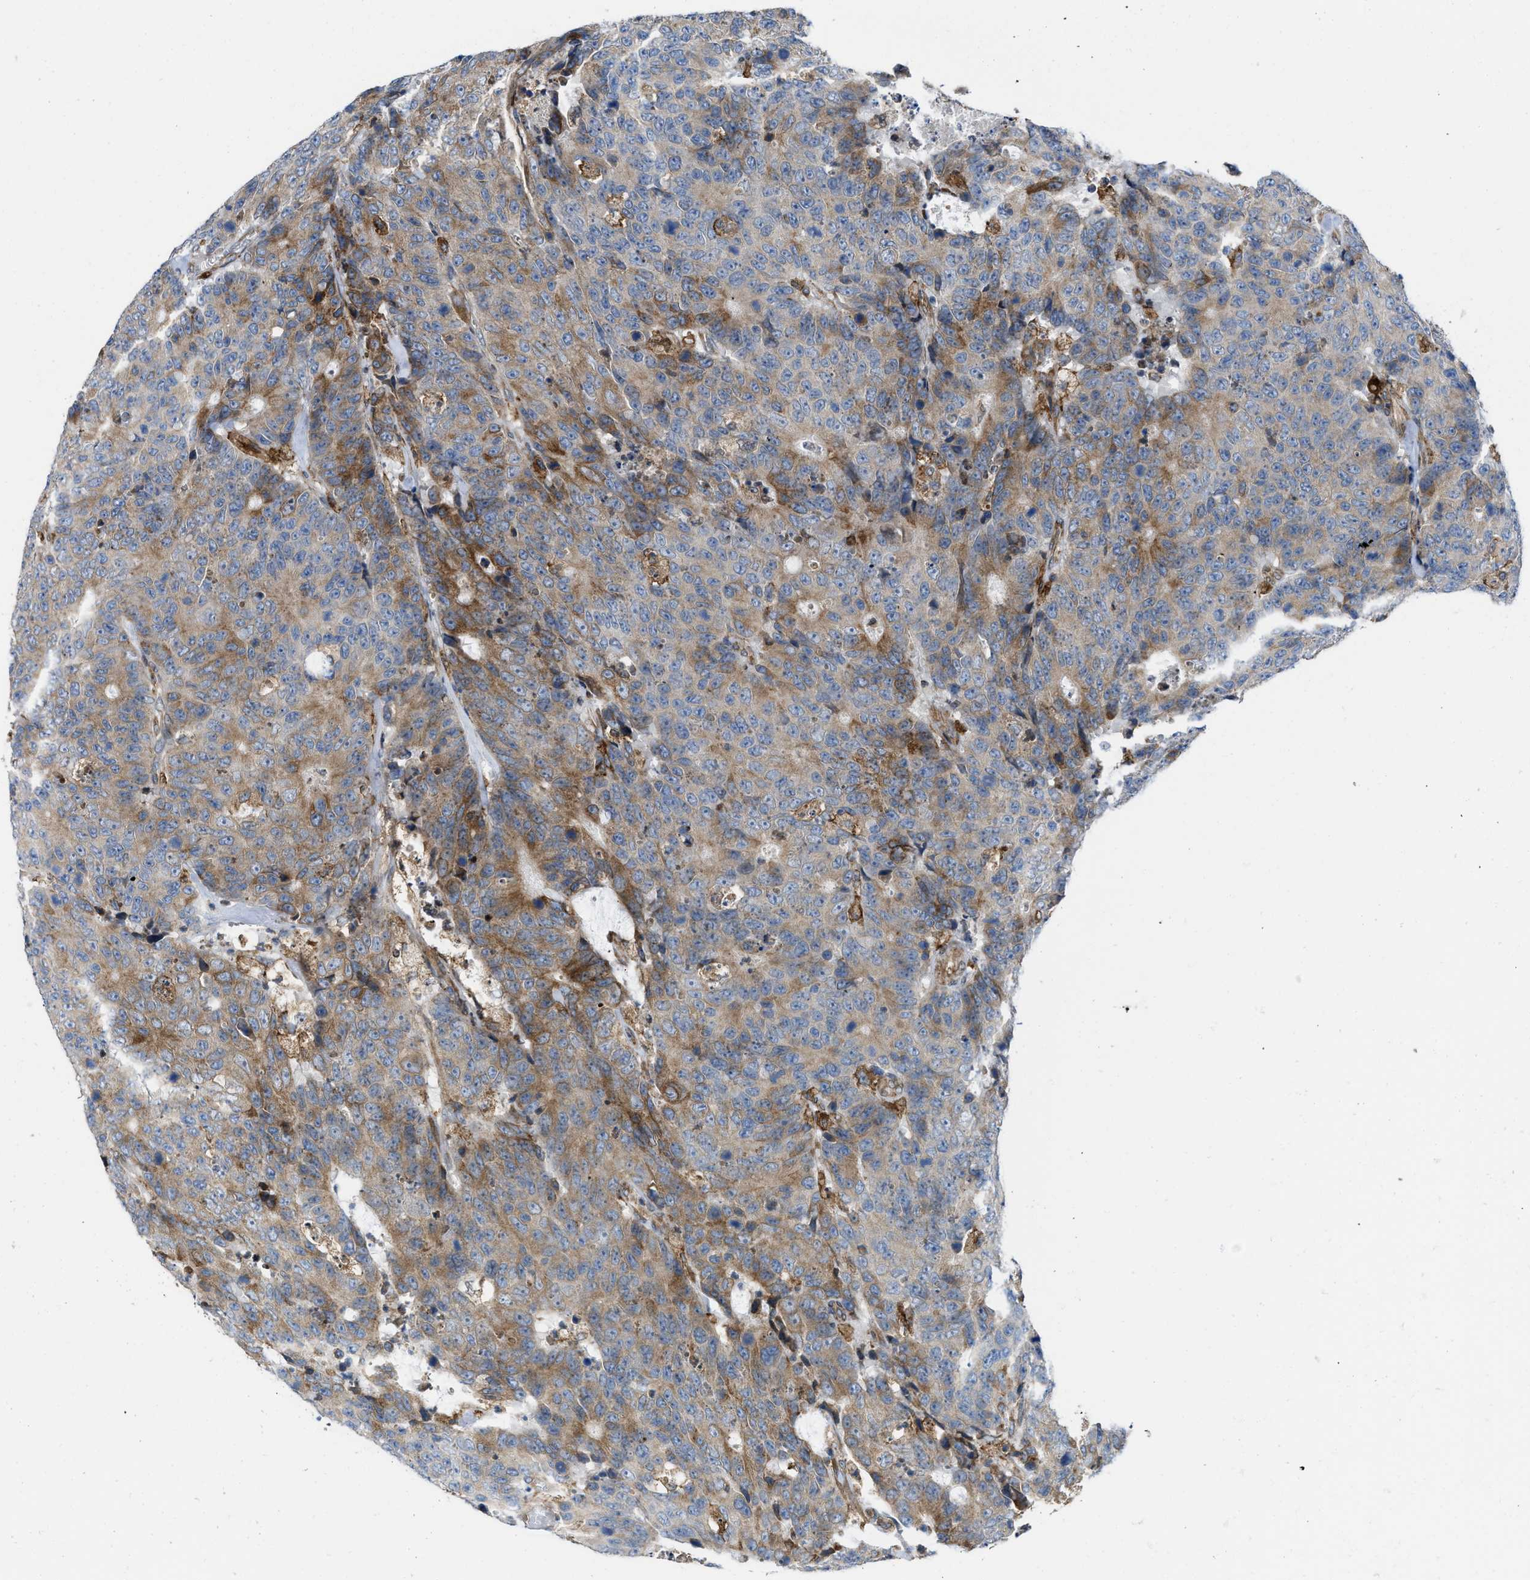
{"staining": {"intensity": "moderate", "quantity": "25%-75%", "location": "cytoplasmic/membranous"}, "tissue": "colorectal cancer", "cell_type": "Tumor cells", "image_type": "cancer", "snomed": [{"axis": "morphology", "description": "Adenocarcinoma, NOS"}, {"axis": "topography", "description": "Colon"}], "caption": "Immunohistochemistry (IHC) staining of colorectal cancer (adenocarcinoma), which demonstrates medium levels of moderate cytoplasmic/membranous staining in approximately 25%-75% of tumor cells indicating moderate cytoplasmic/membranous protein positivity. The staining was performed using DAB (brown) for protein detection and nuclei were counterstained in hematoxylin (blue).", "gene": "ERLIN2", "patient": {"sex": "female", "age": 86}}